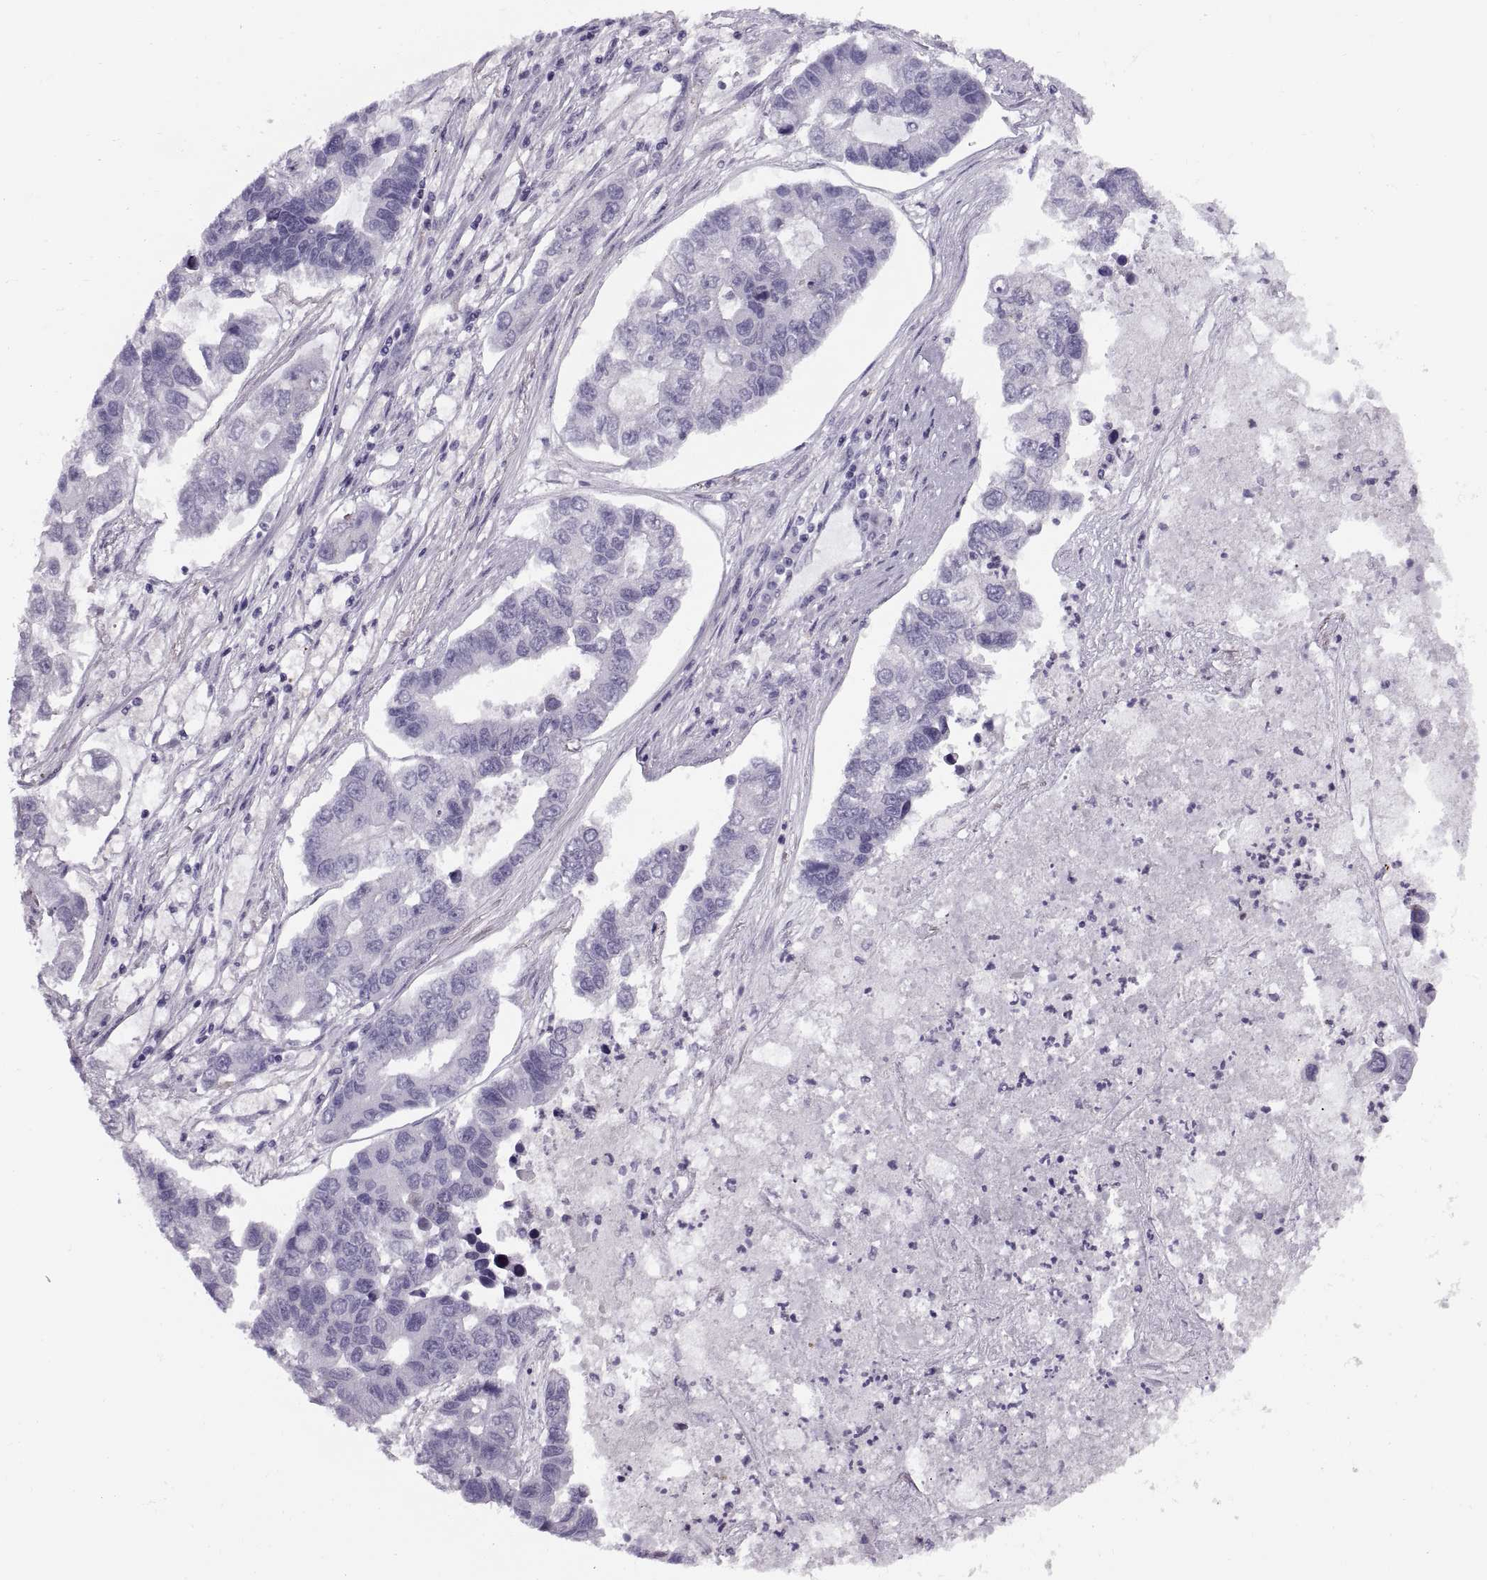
{"staining": {"intensity": "negative", "quantity": "none", "location": "none"}, "tissue": "lung cancer", "cell_type": "Tumor cells", "image_type": "cancer", "snomed": [{"axis": "morphology", "description": "Adenocarcinoma, NOS"}, {"axis": "topography", "description": "Bronchus"}, {"axis": "topography", "description": "Lung"}], "caption": "Immunohistochemical staining of human lung cancer (adenocarcinoma) exhibits no significant staining in tumor cells.", "gene": "CALCR", "patient": {"sex": "female", "age": 51}}